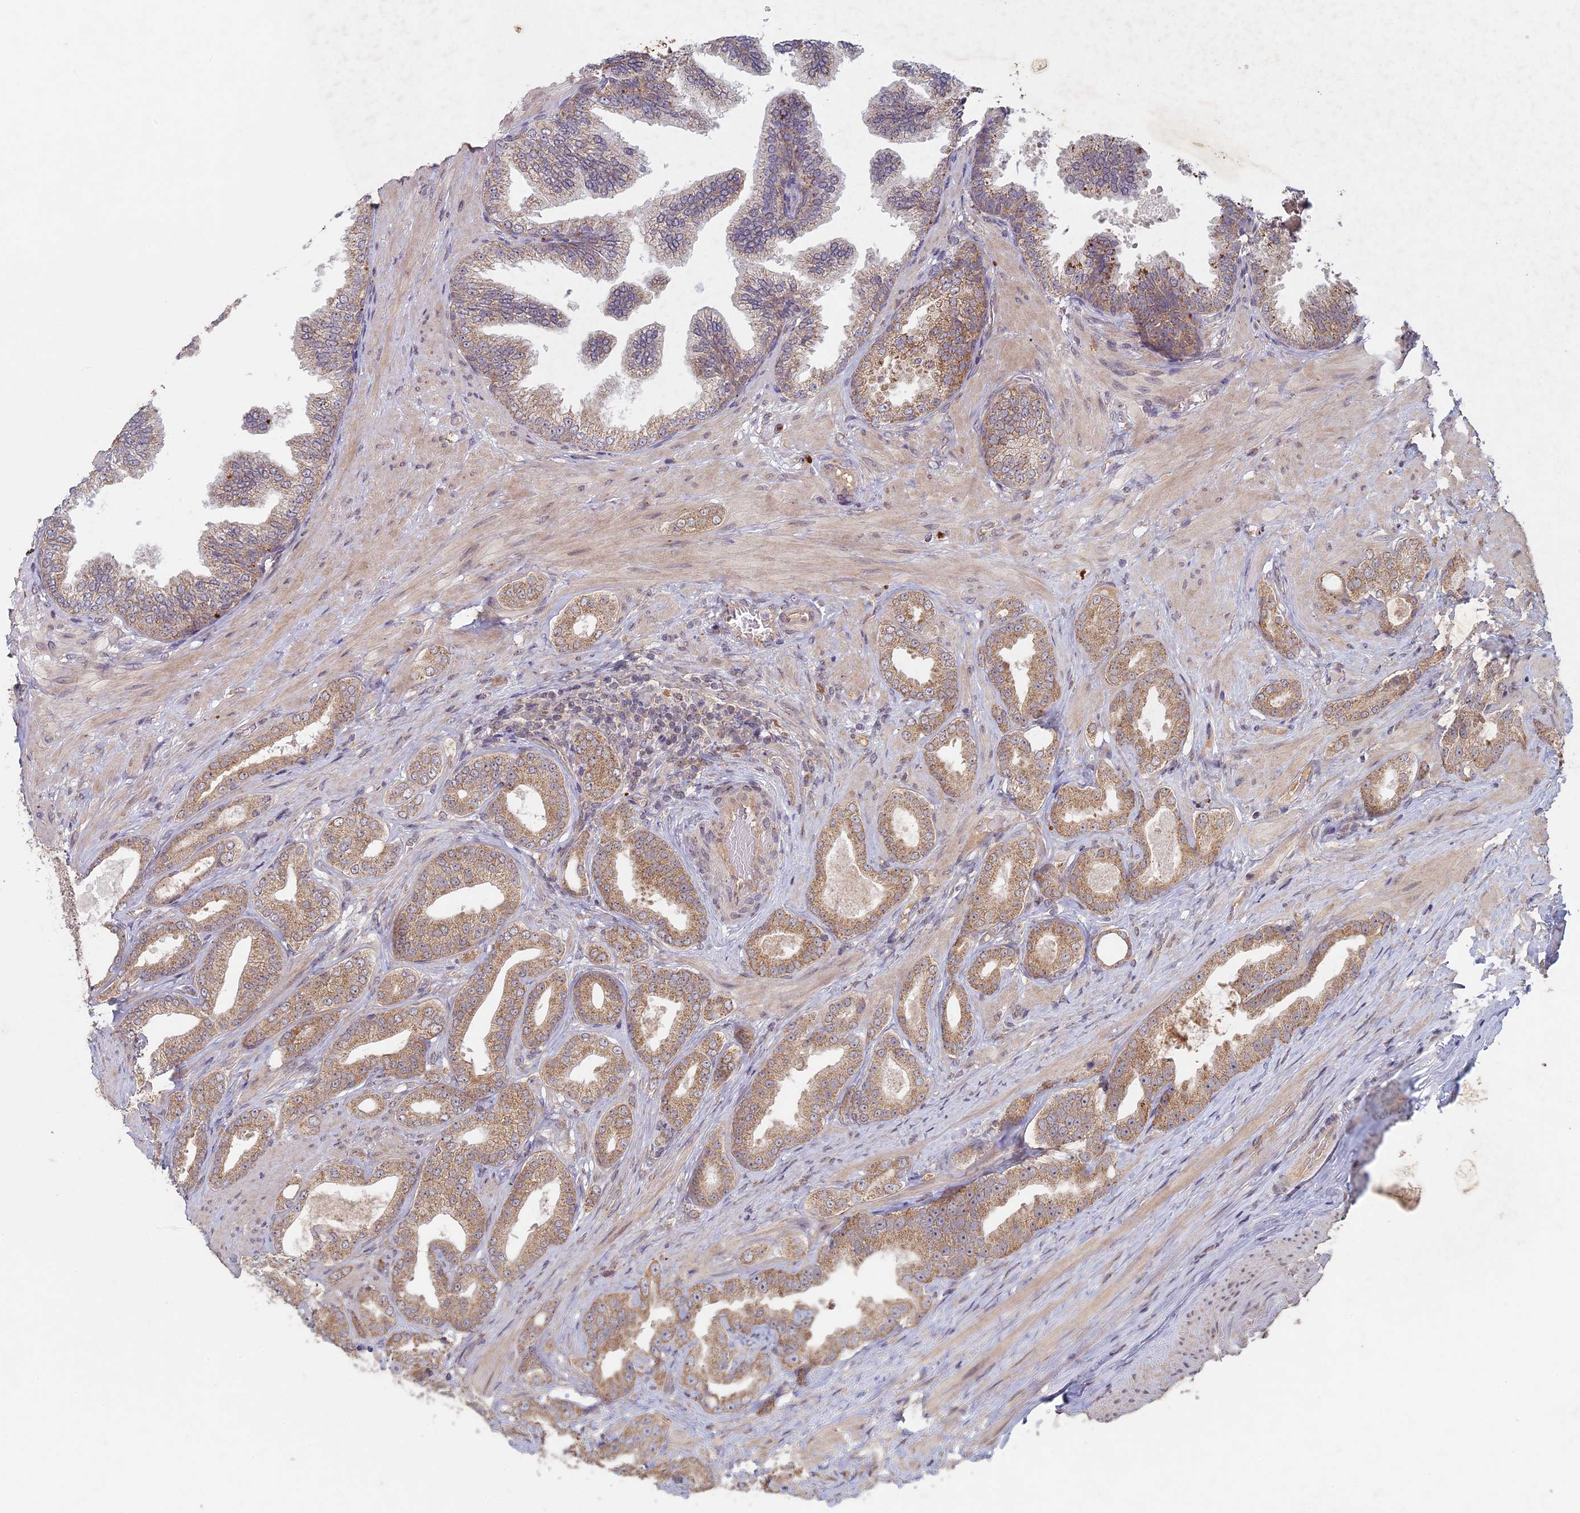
{"staining": {"intensity": "moderate", "quantity": ">75%", "location": "cytoplasmic/membranous"}, "tissue": "prostate cancer", "cell_type": "Tumor cells", "image_type": "cancer", "snomed": [{"axis": "morphology", "description": "Adenocarcinoma, Low grade"}, {"axis": "topography", "description": "Prostate"}], "caption": "Protein staining of prostate cancer tissue demonstrates moderate cytoplasmic/membranous expression in about >75% of tumor cells.", "gene": "RCCD1", "patient": {"sex": "male", "age": 63}}